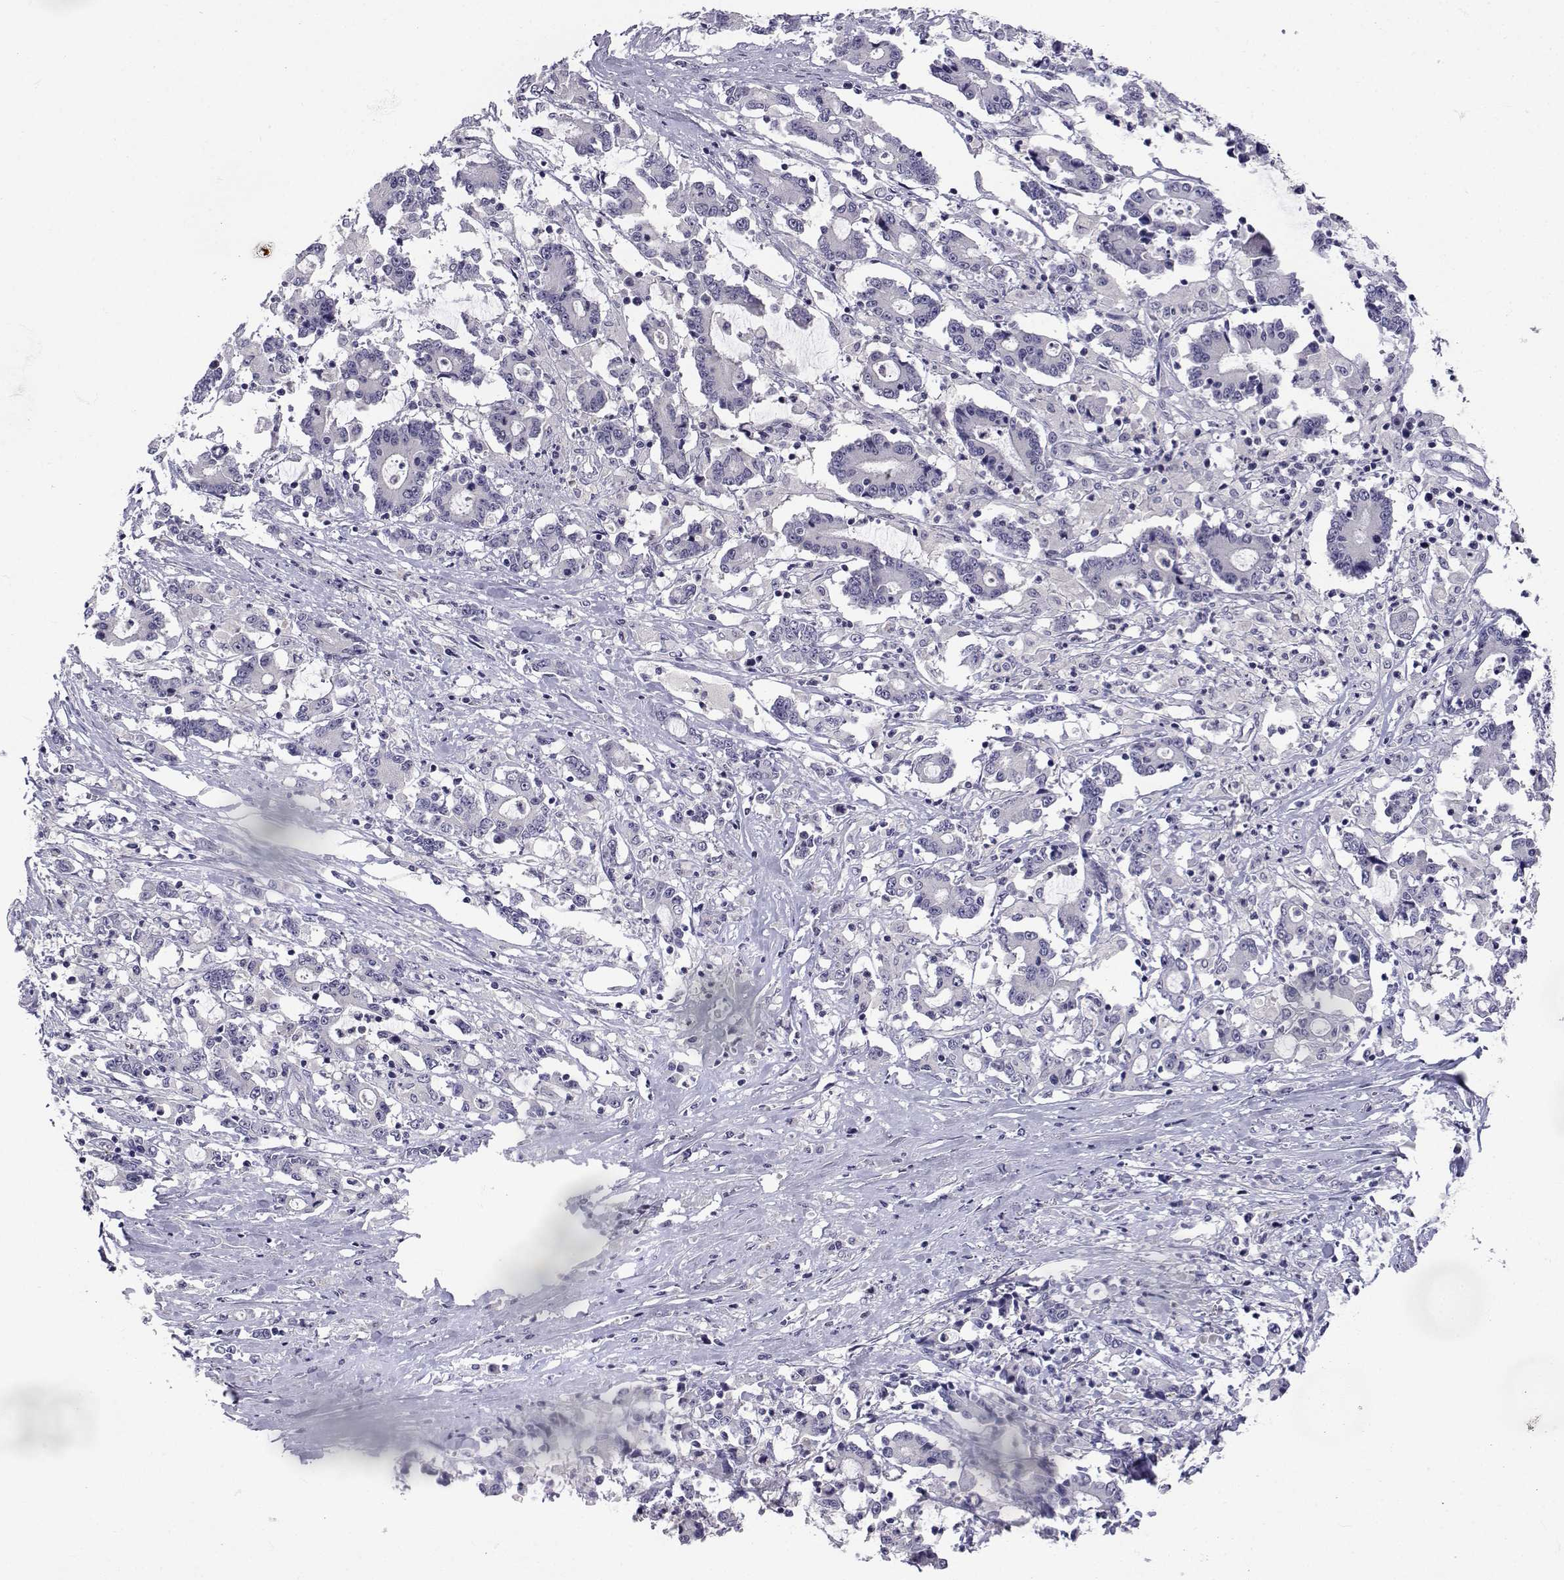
{"staining": {"intensity": "negative", "quantity": "none", "location": "none"}, "tissue": "stomach cancer", "cell_type": "Tumor cells", "image_type": "cancer", "snomed": [{"axis": "morphology", "description": "Adenocarcinoma, NOS"}, {"axis": "topography", "description": "Stomach, upper"}], "caption": "Image shows no protein staining in tumor cells of stomach adenocarcinoma tissue. (Stains: DAB immunohistochemistry with hematoxylin counter stain, Microscopy: brightfield microscopy at high magnification).", "gene": "SLC6A3", "patient": {"sex": "male", "age": 68}}